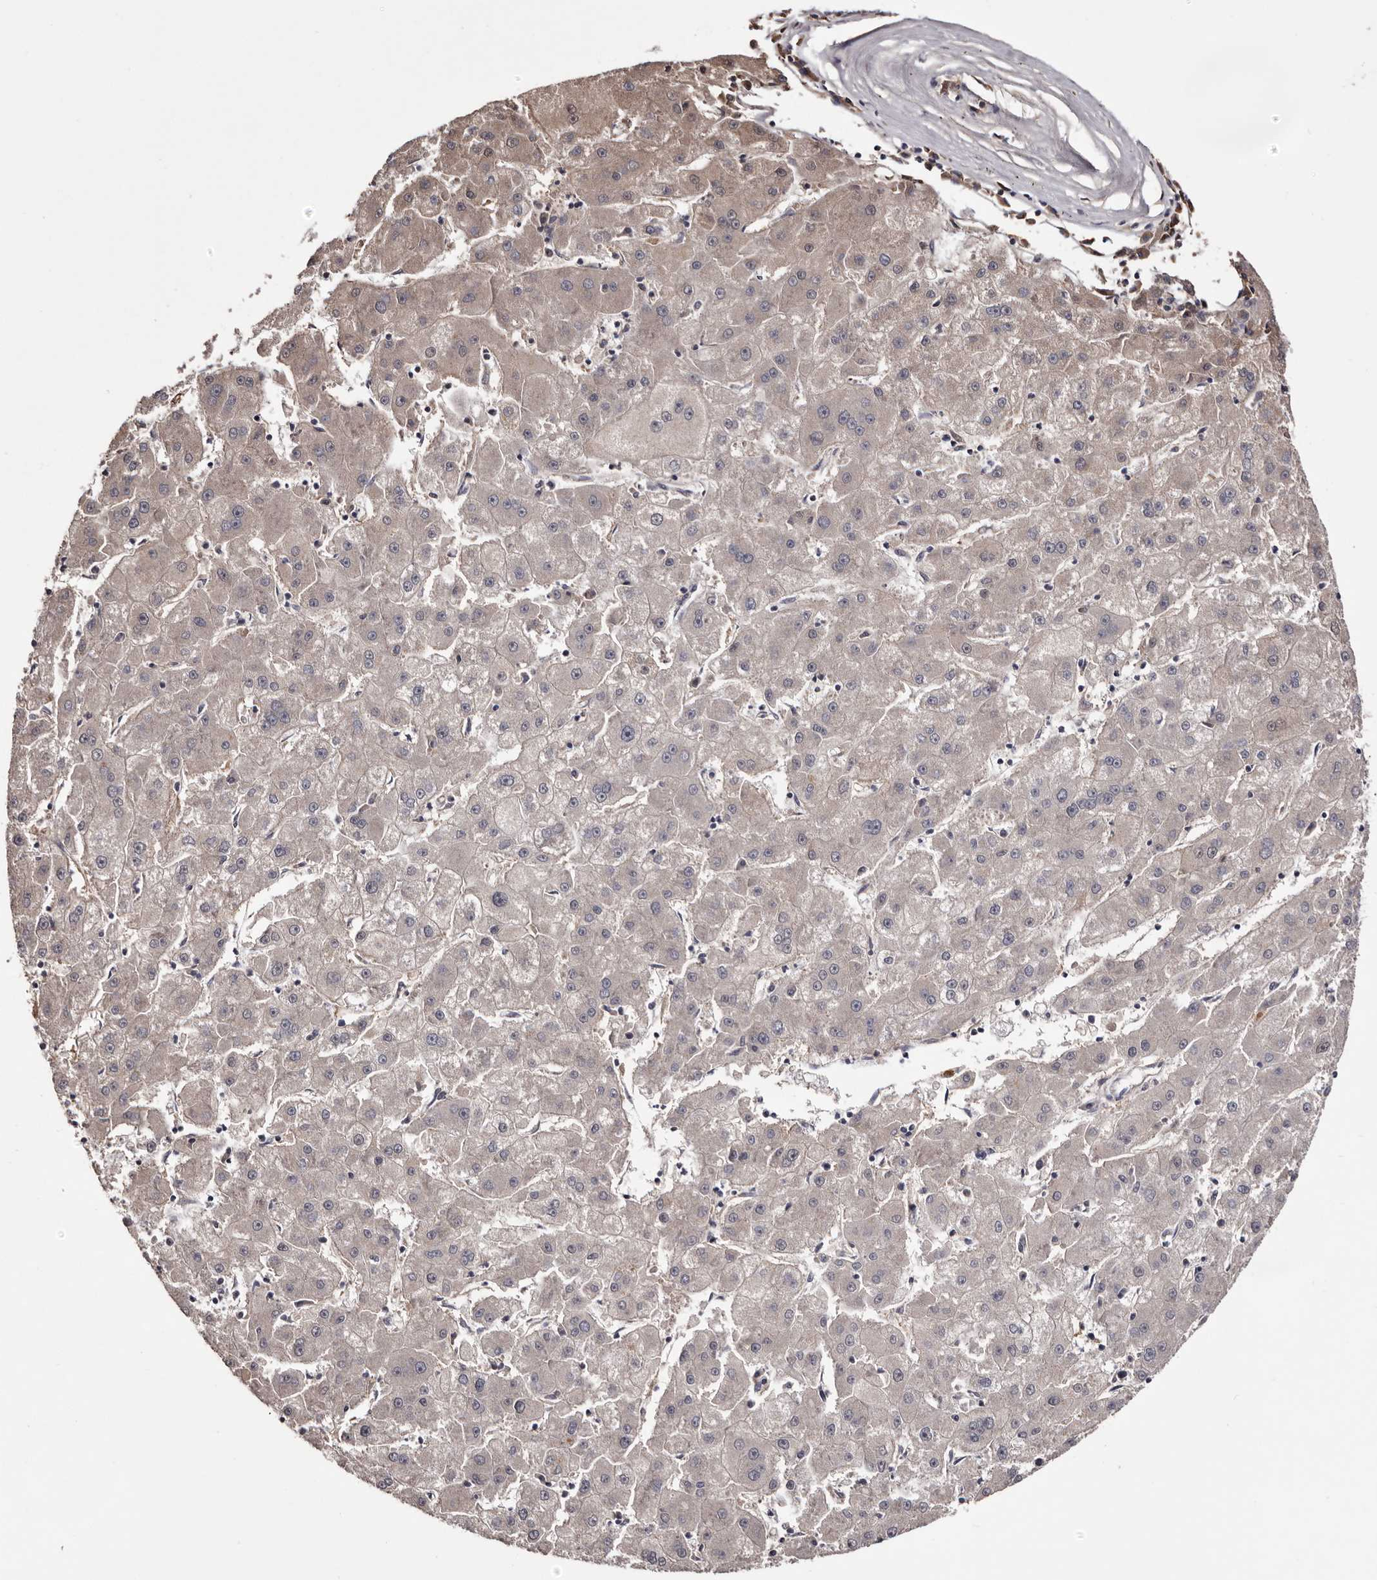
{"staining": {"intensity": "weak", "quantity": "<25%", "location": "cytoplasmic/membranous"}, "tissue": "liver cancer", "cell_type": "Tumor cells", "image_type": "cancer", "snomed": [{"axis": "morphology", "description": "Carcinoma, Hepatocellular, NOS"}, {"axis": "topography", "description": "Liver"}], "caption": "High magnification brightfield microscopy of liver cancer stained with DAB (3,3'-diaminobenzidine) (brown) and counterstained with hematoxylin (blue): tumor cells show no significant expression.", "gene": "CYP1B1", "patient": {"sex": "male", "age": 72}}